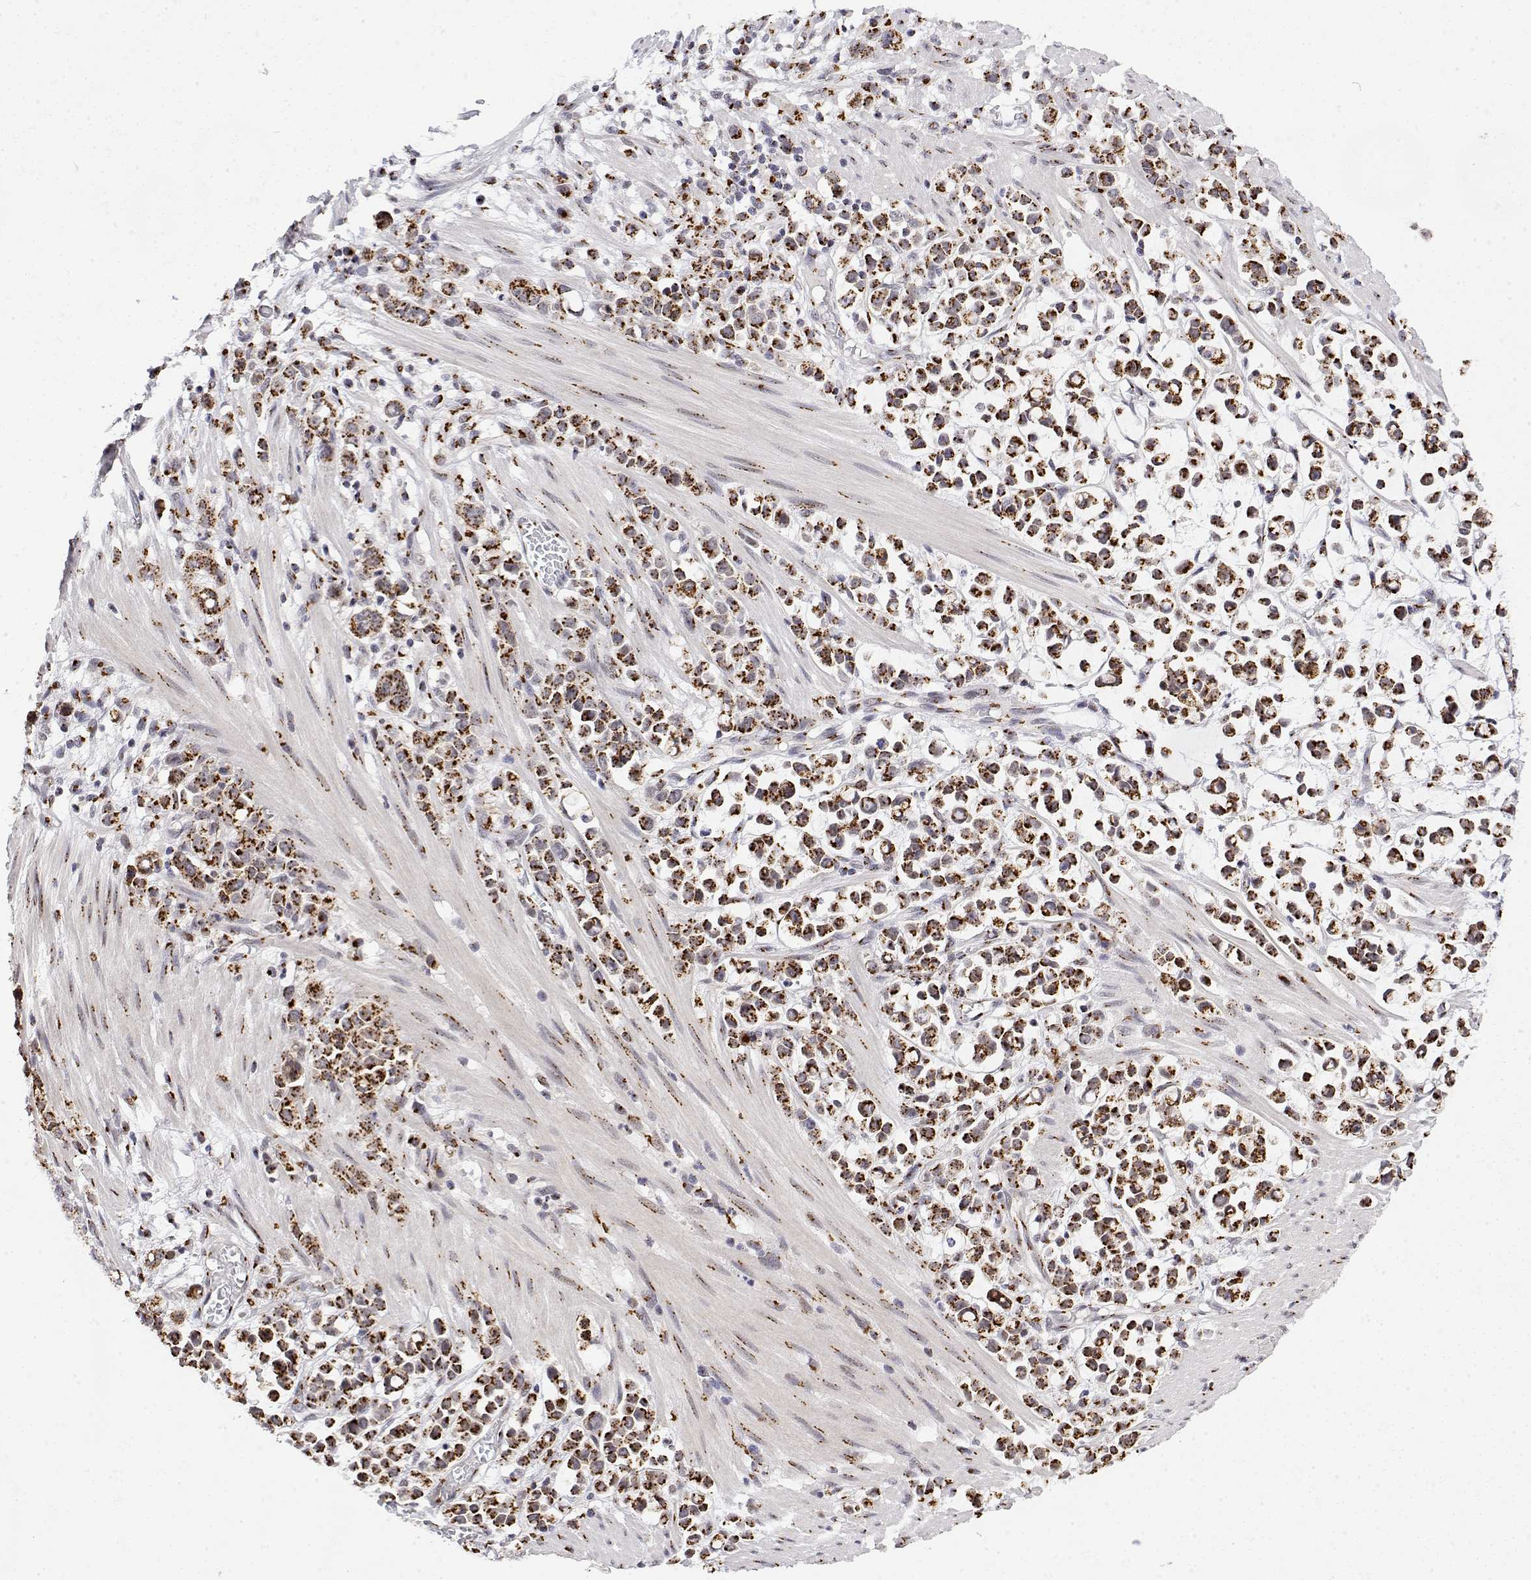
{"staining": {"intensity": "strong", "quantity": ">75%", "location": "cytoplasmic/membranous"}, "tissue": "stomach cancer", "cell_type": "Tumor cells", "image_type": "cancer", "snomed": [{"axis": "morphology", "description": "Adenocarcinoma, NOS"}, {"axis": "topography", "description": "Stomach"}], "caption": "High-power microscopy captured an IHC histopathology image of stomach cancer (adenocarcinoma), revealing strong cytoplasmic/membranous expression in about >75% of tumor cells. The staining is performed using DAB (3,3'-diaminobenzidine) brown chromogen to label protein expression. The nuclei are counter-stained blue using hematoxylin.", "gene": "YIPF3", "patient": {"sex": "male", "age": 82}}